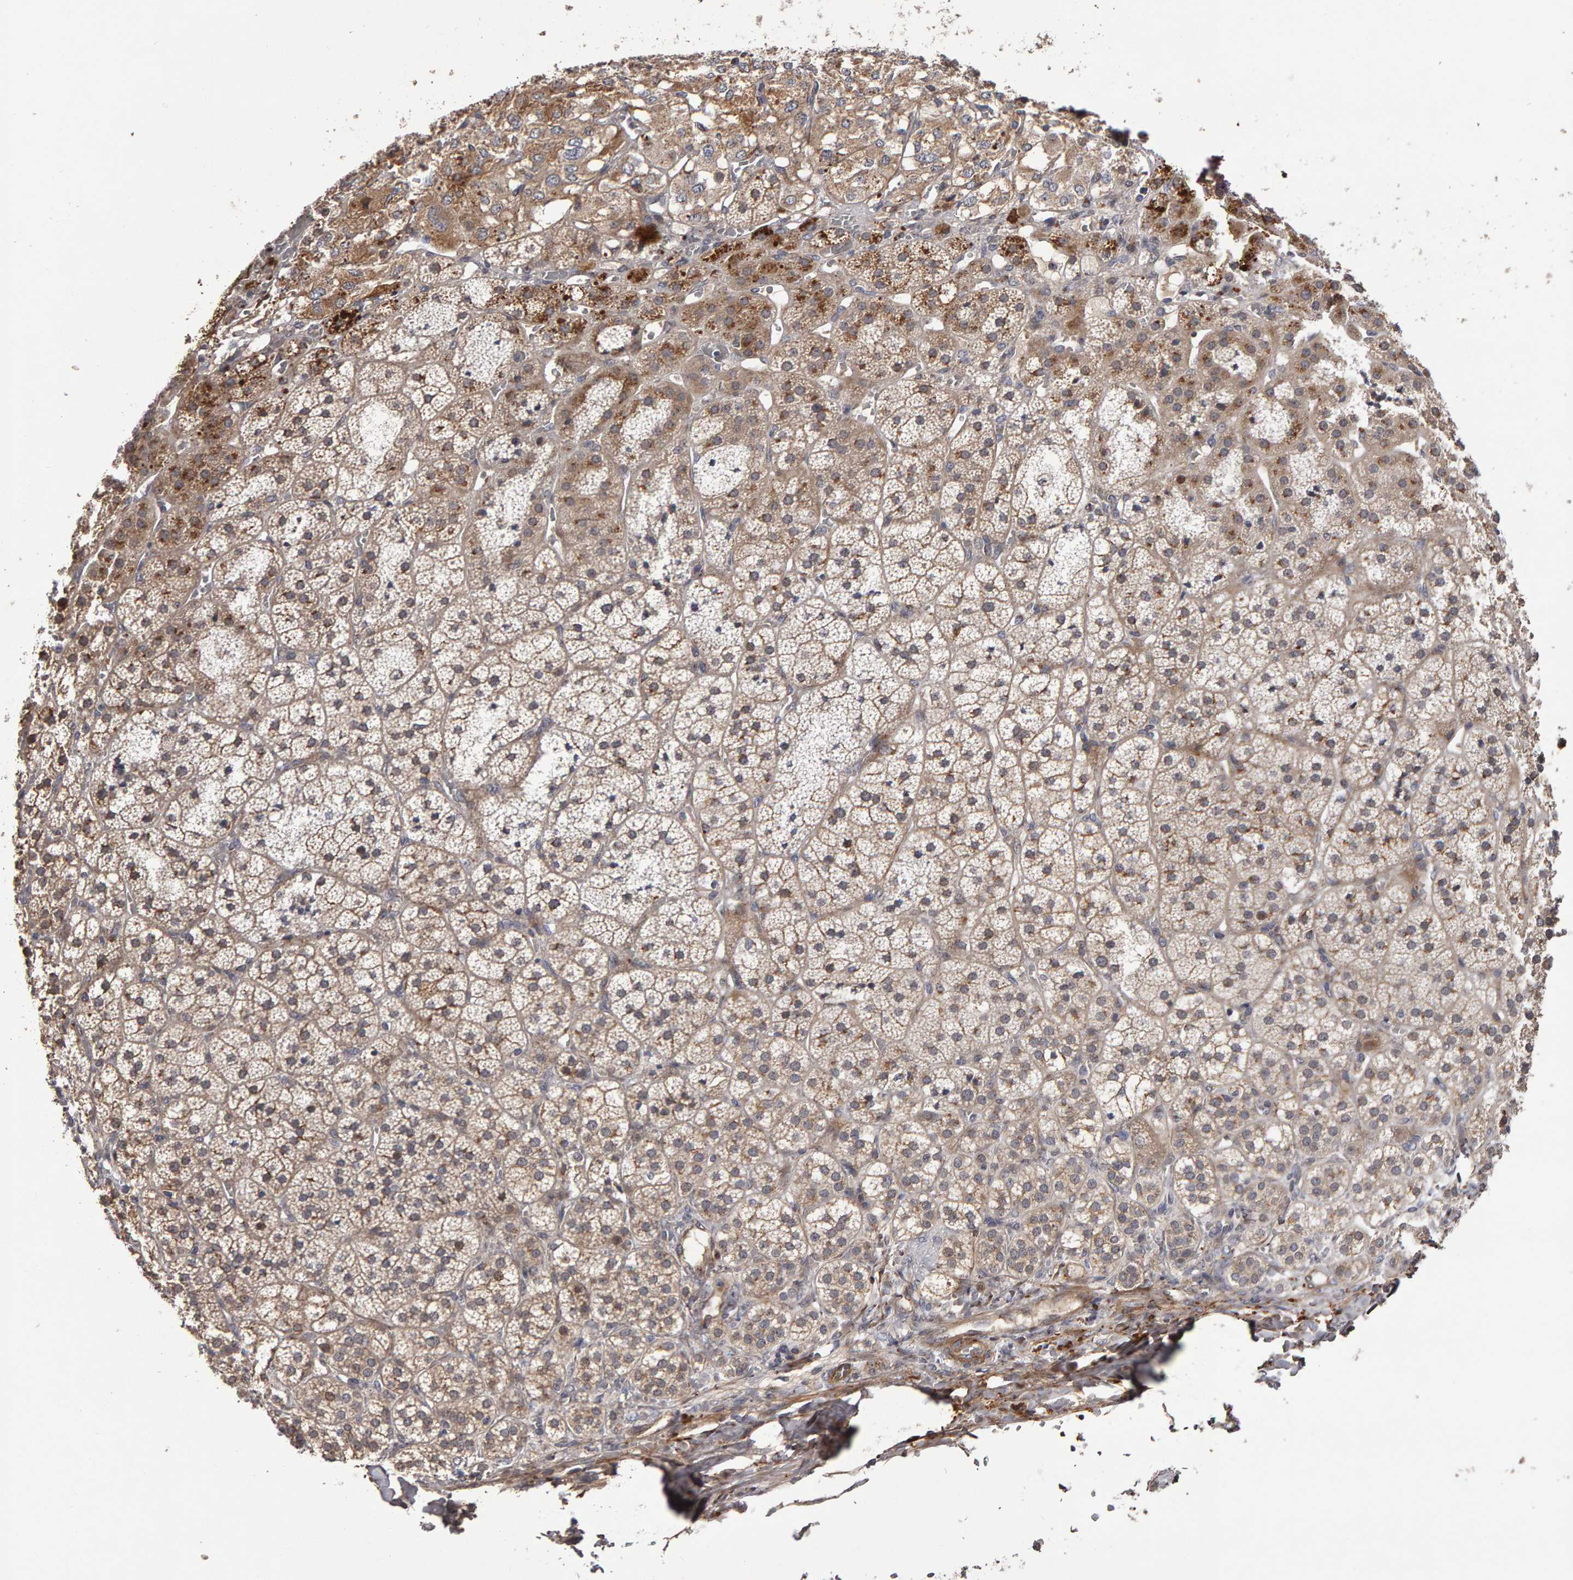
{"staining": {"intensity": "moderate", "quantity": ">75%", "location": "cytoplasmic/membranous"}, "tissue": "adrenal gland", "cell_type": "Glandular cells", "image_type": "normal", "snomed": [{"axis": "morphology", "description": "Normal tissue, NOS"}, {"axis": "topography", "description": "Adrenal gland"}], "caption": "Adrenal gland stained for a protein displays moderate cytoplasmic/membranous positivity in glandular cells. (IHC, brightfield microscopy, high magnification).", "gene": "CANT1", "patient": {"sex": "female", "age": 44}}